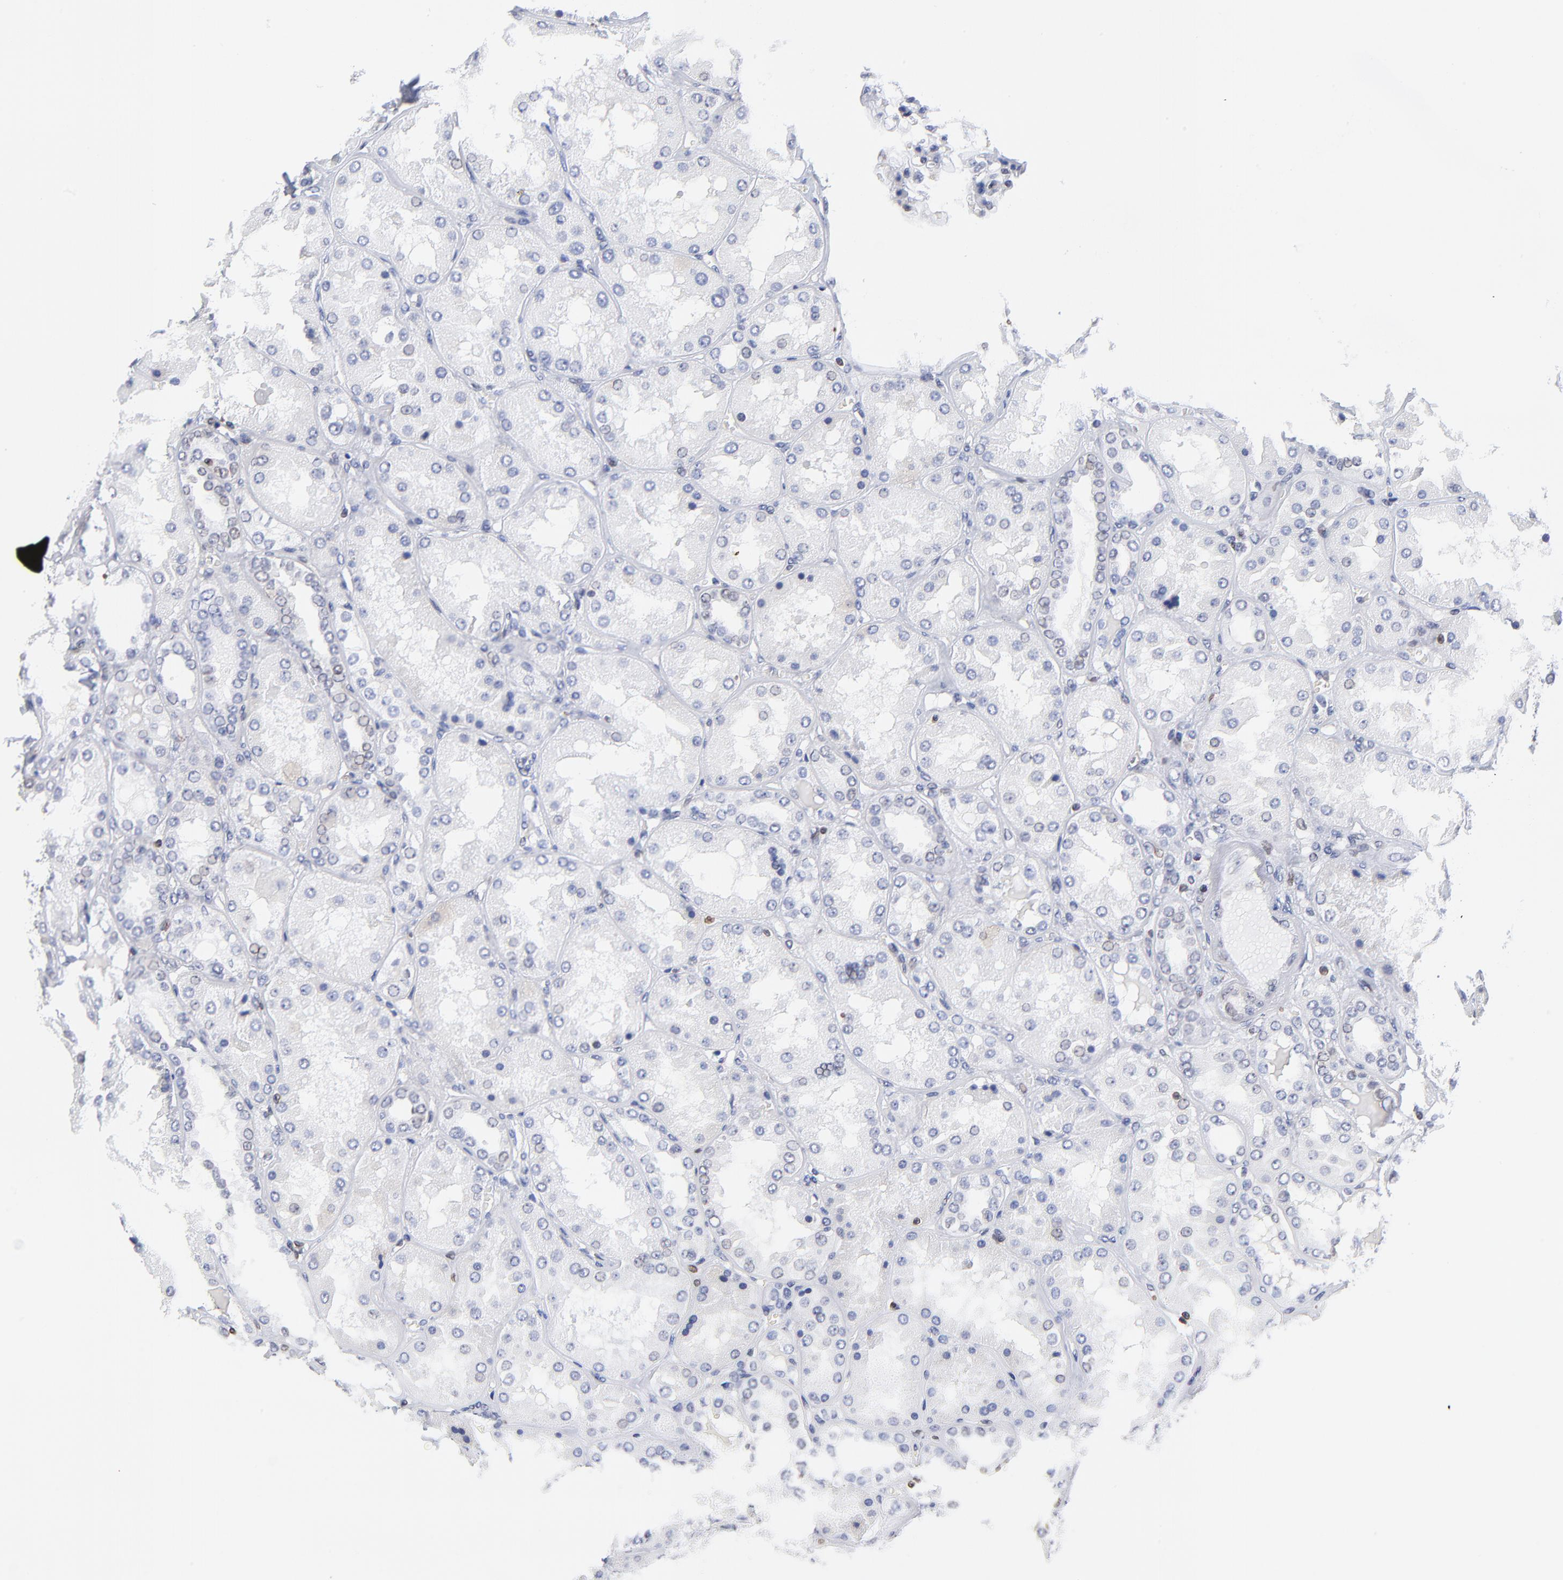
{"staining": {"intensity": "negative", "quantity": "none", "location": "none"}, "tissue": "kidney", "cell_type": "Cells in glomeruli", "image_type": "normal", "snomed": [{"axis": "morphology", "description": "Normal tissue, NOS"}, {"axis": "topography", "description": "Kidney"}], "caption": "An image of kidney stained for a protein reveals no brown staining in cells in glomeruli. (DAB IHC with hematoxylin counter stain).", "gene": "THAP7", "patient": {"sex": "female", "age": 56}}